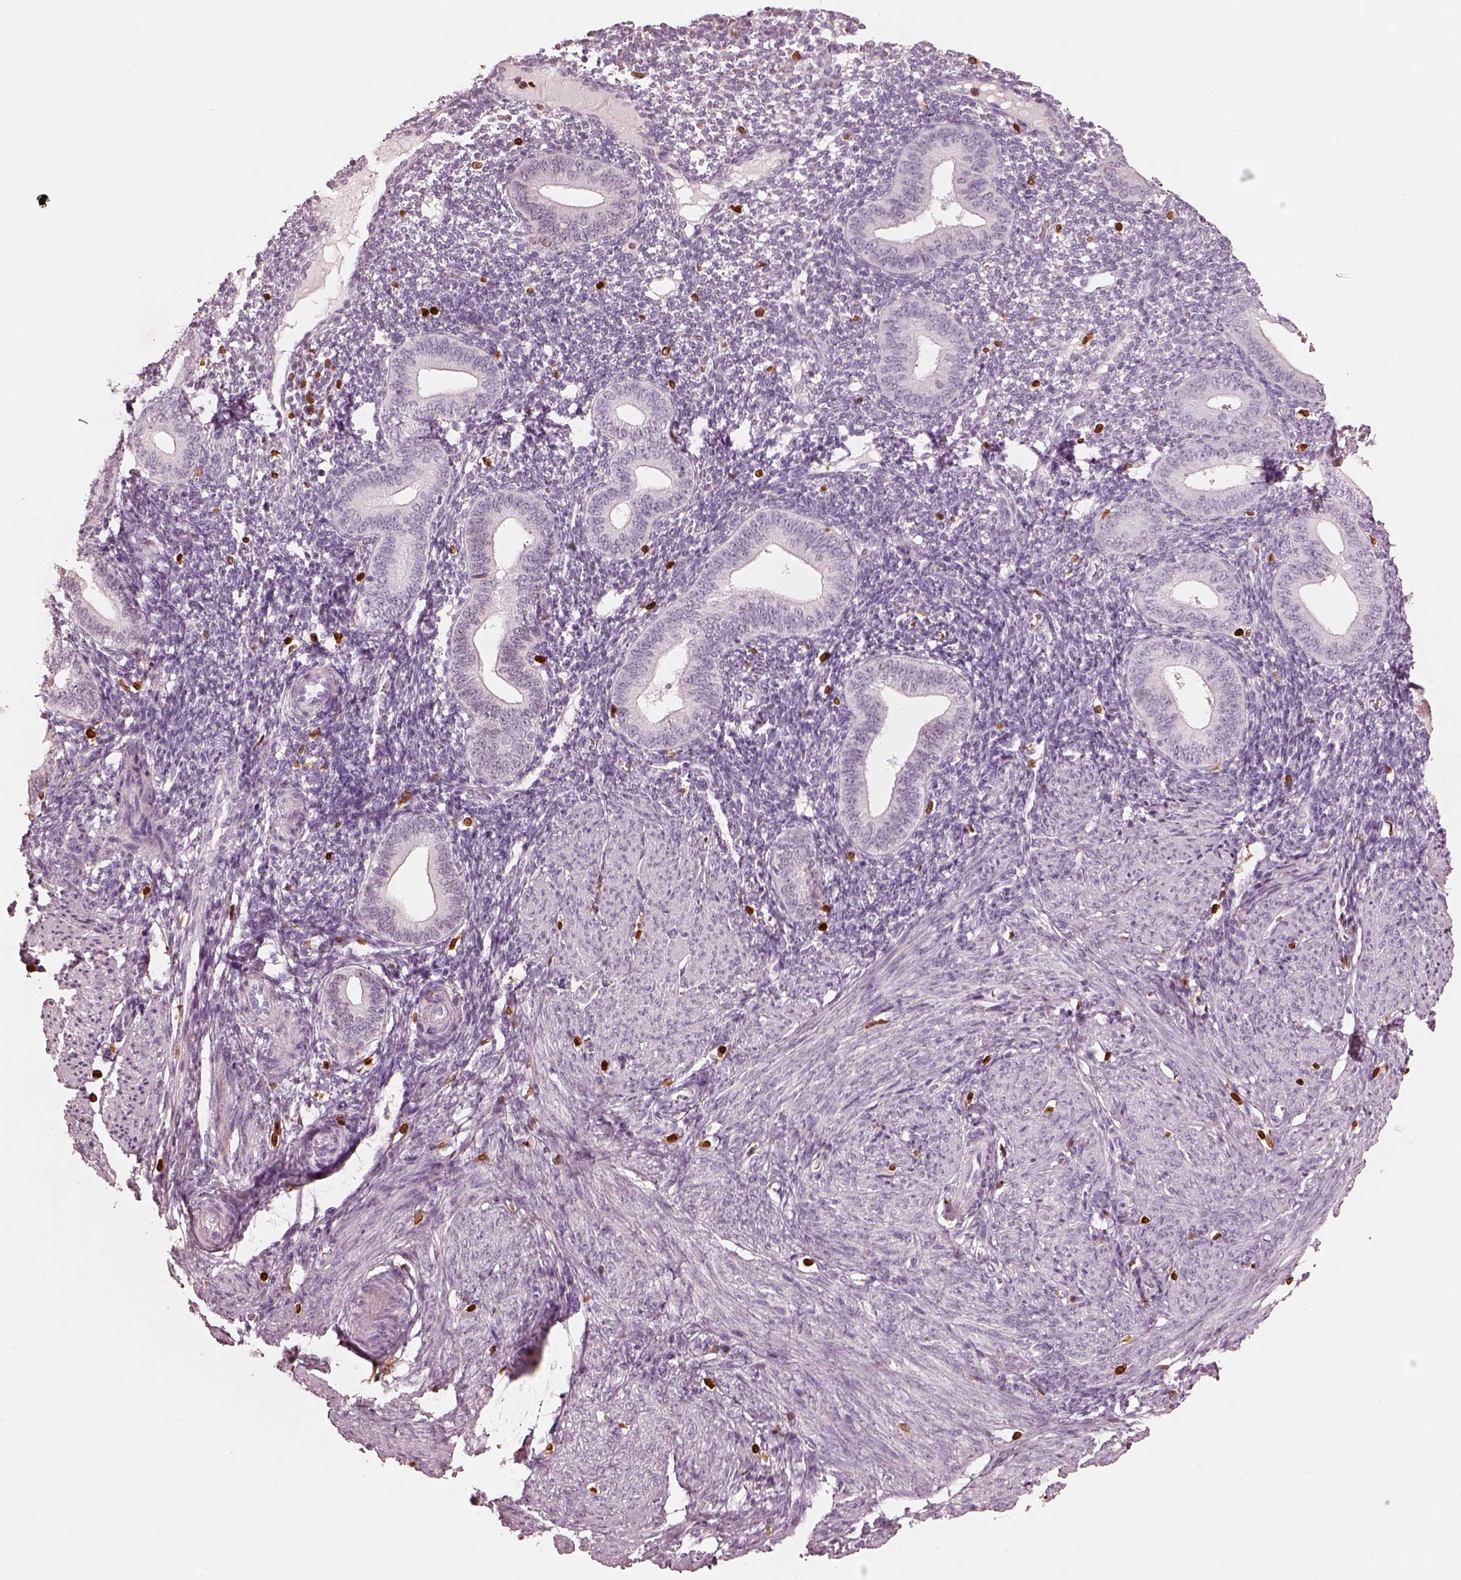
{"staining": {"intensity": "negative", "quantity": "none", "location": "none"}, "tissue": "endometrium", "cell_type": "Cells in endometrial stroma", "image_type": "normal", "snomed": [{"axis": "morphology", "description": "Normal tissue, NOS"}, {"axis": "topography", "description": "Endometrium"}], "caption": "A histopathology image of endometrium stained for a protein demonstrates no brown staining in cells in endometrial stroma. (IHC, brightfield microscopy, high magnification).", "gene": "ALOX5", "patient": {"sex": "female", "age": 40}}